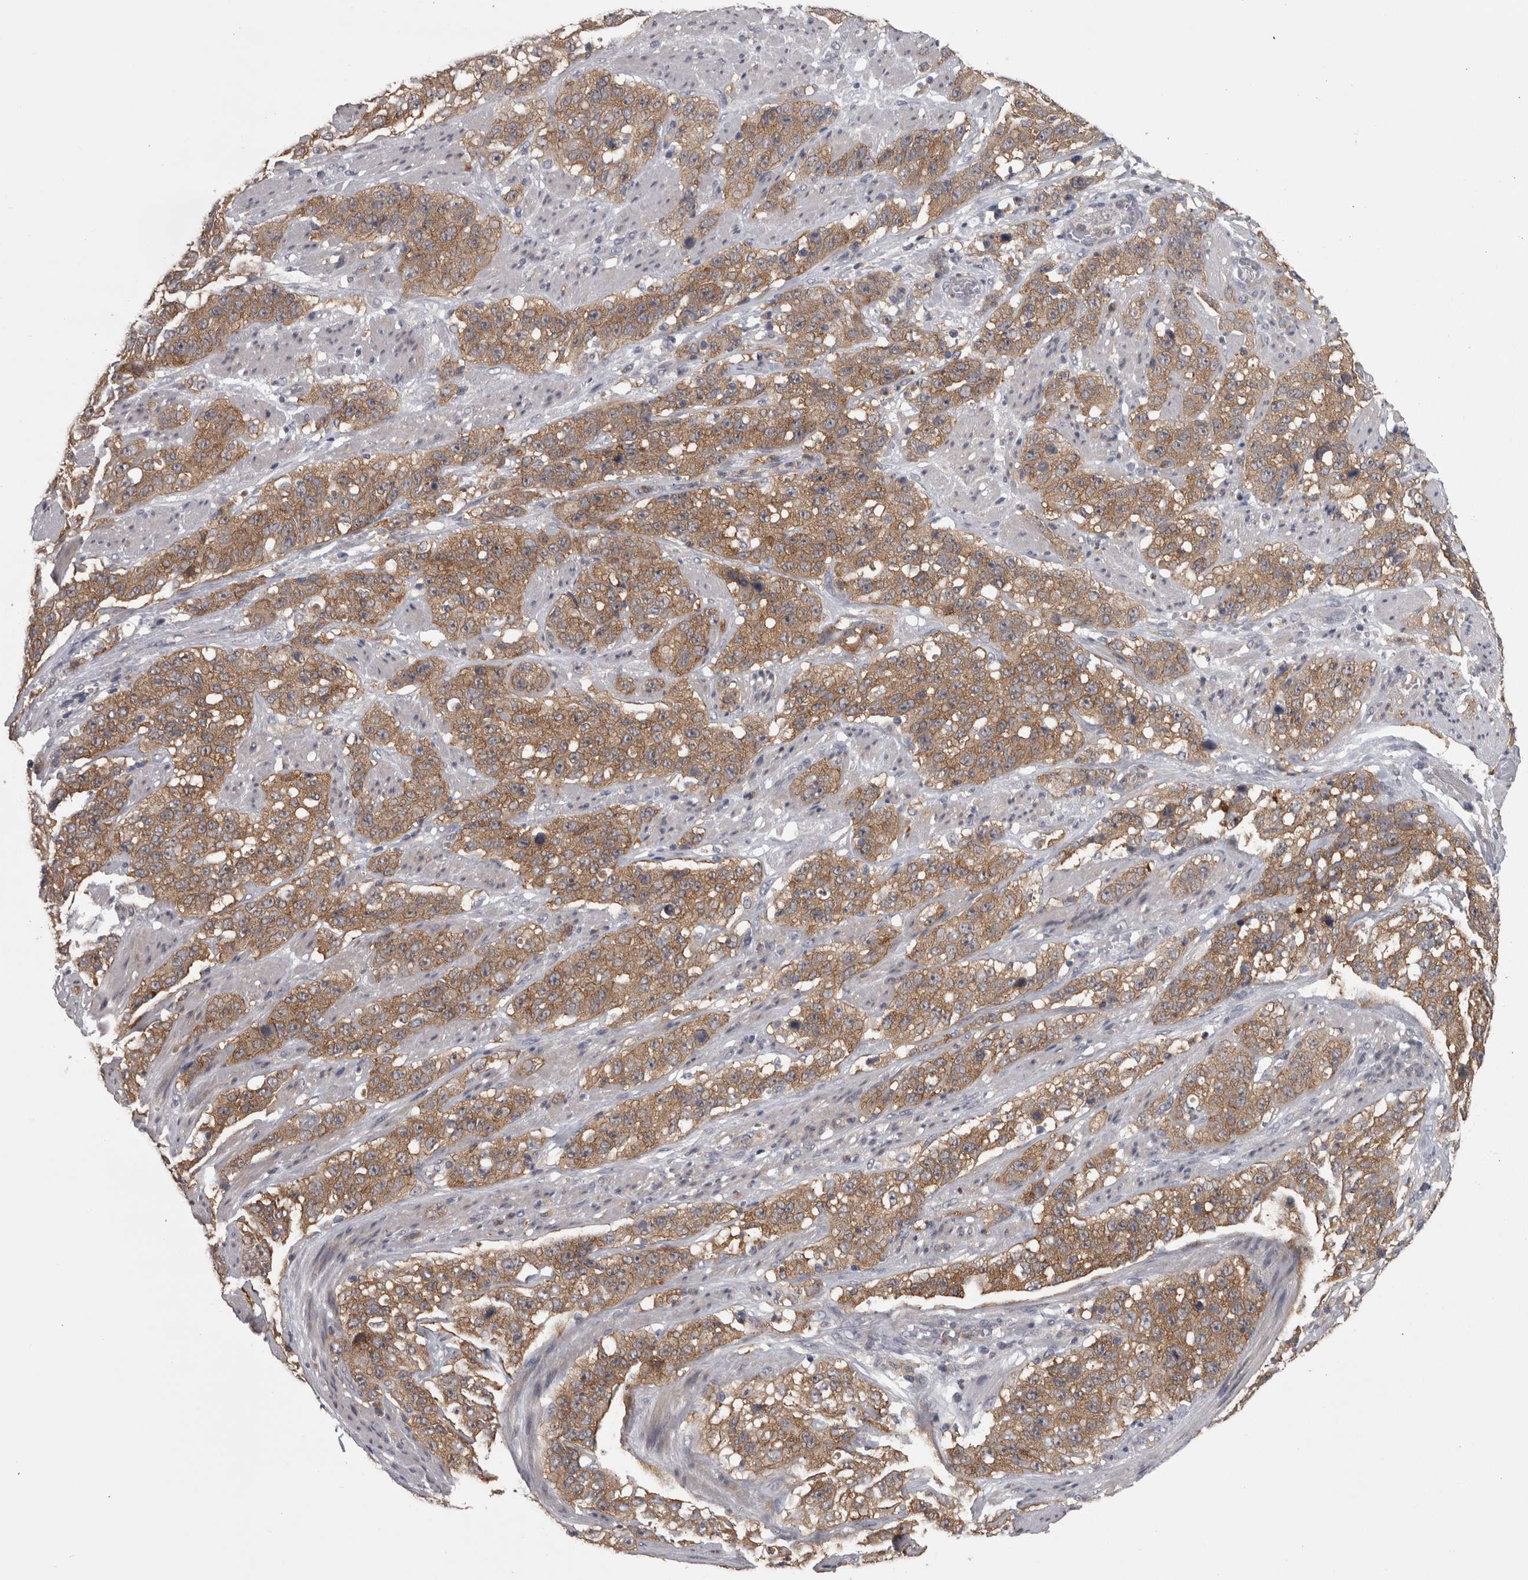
{"staining": {"intensity": "moderate", "quantity": ">75%", "location": "cytoplasmic/membranous"}, "tissue": "stomach cancer", "cell_type": "Tumor cells", "image_type": "cancer", "snomed": [{"axis": "morphology", "description": "Adenocarcinoma, NOS"}, {"axis": "topography", "description": "Stomach"}], "caption": "Immunohistochemistry (IHC) photomicrograph of human stomach adenocarcinoma stained for a protein (brown), which demonstrates medium levels of moderate cytoplasmic/membranous staining in about >75% of tumor cells.", "gene": "PRKCI", "patient": {"sex": "male", "age": 48}}